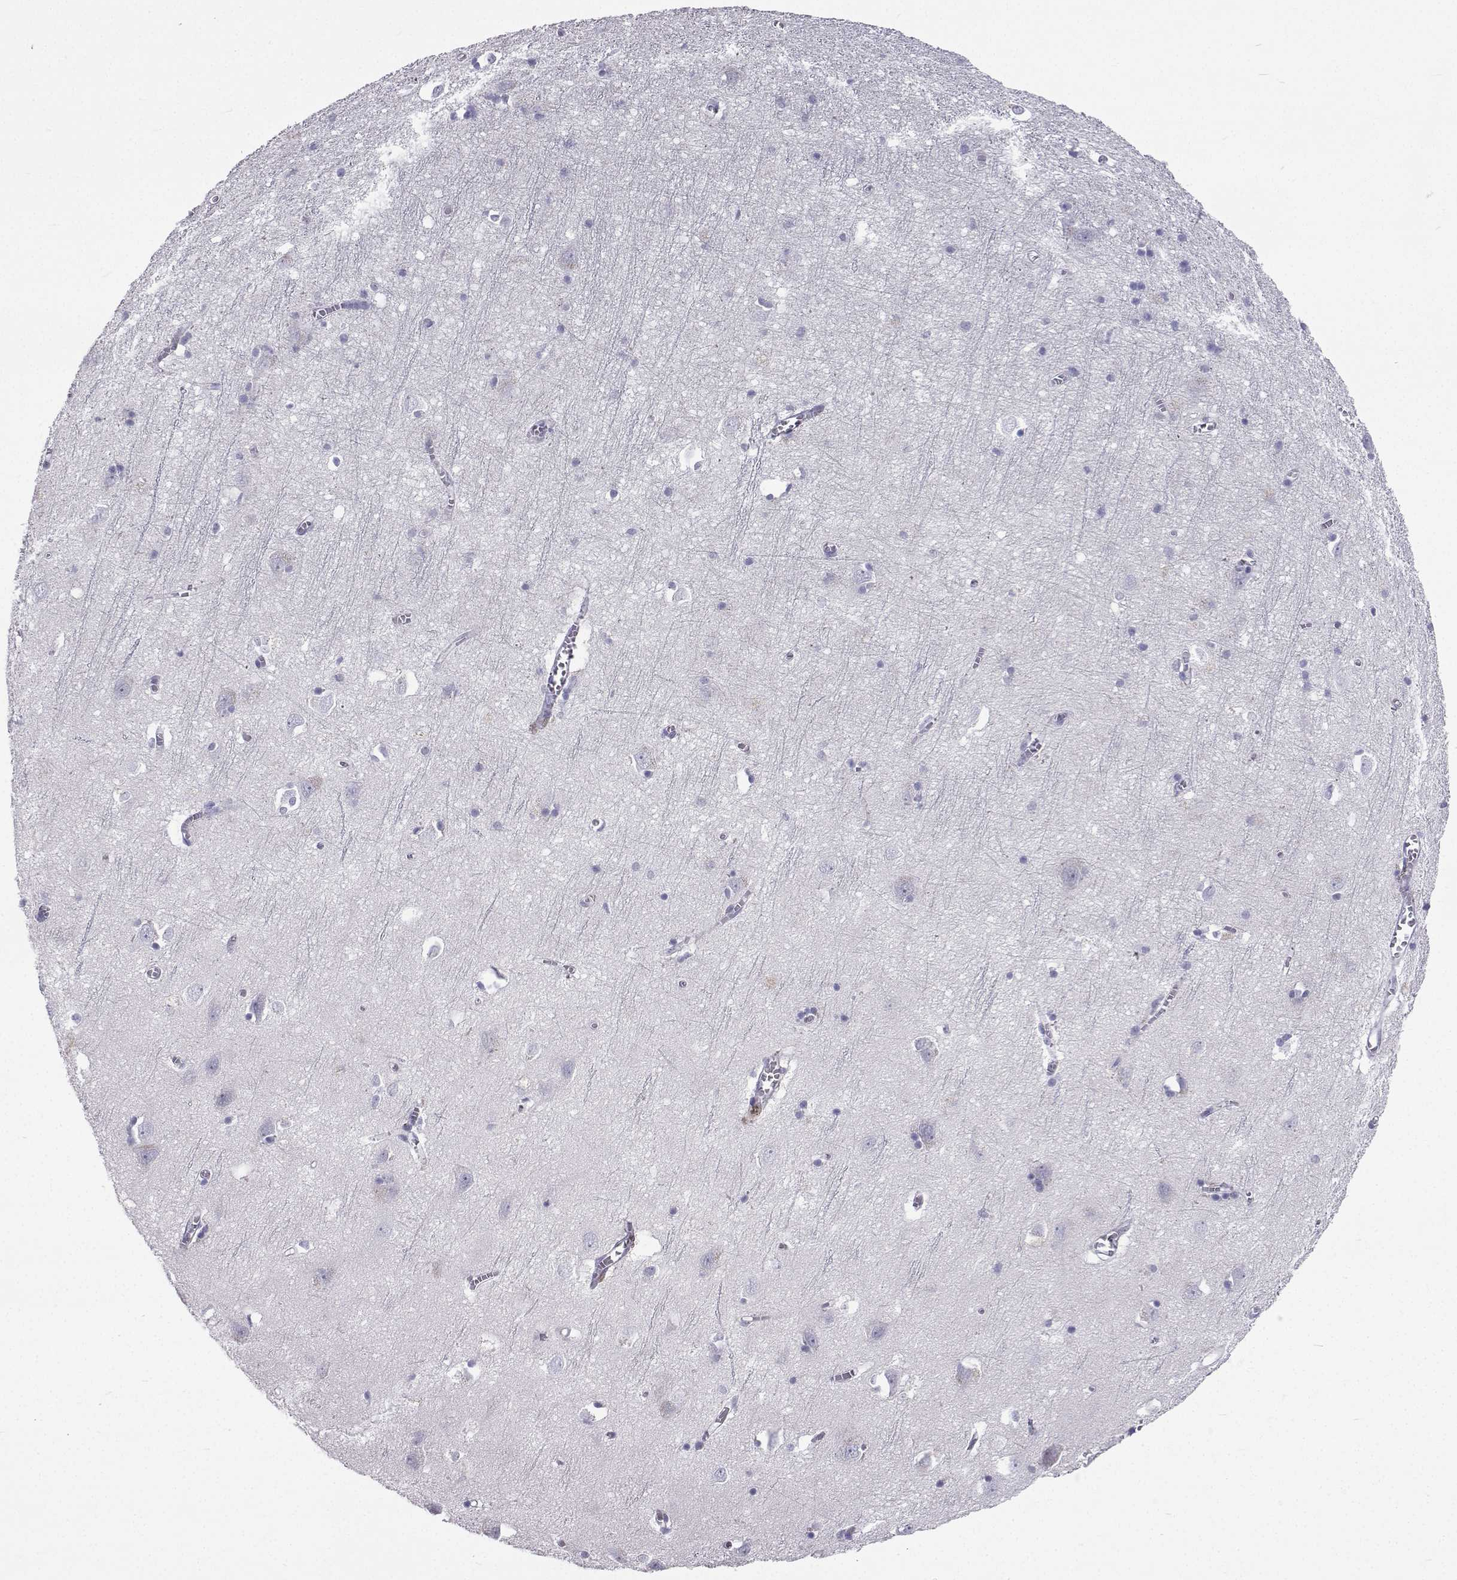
{"staining": {"intensity": "negative", "quantity": "none", "location": "none"}, "tissue": "cerebral cortex", "cell_type": "Endothelial cells", "image_type": "normal", "snomed": [{"axis": "morphology", "description": "Normal tissue, NOS"}, {"axis": "topography", "description": "Cerebral cortex"}], "caption": "IHC photomicrograph of normal cerebral cortex: human cerebral cortex stained with DAB displays no significant protein staining in endothelial cells. (DAB (3,3'-diaminobenzidine) immunohistochemistry with hematoxylin counter stain).", "gene": "GALM", "patient": {"sex": "male", "age": 70}}